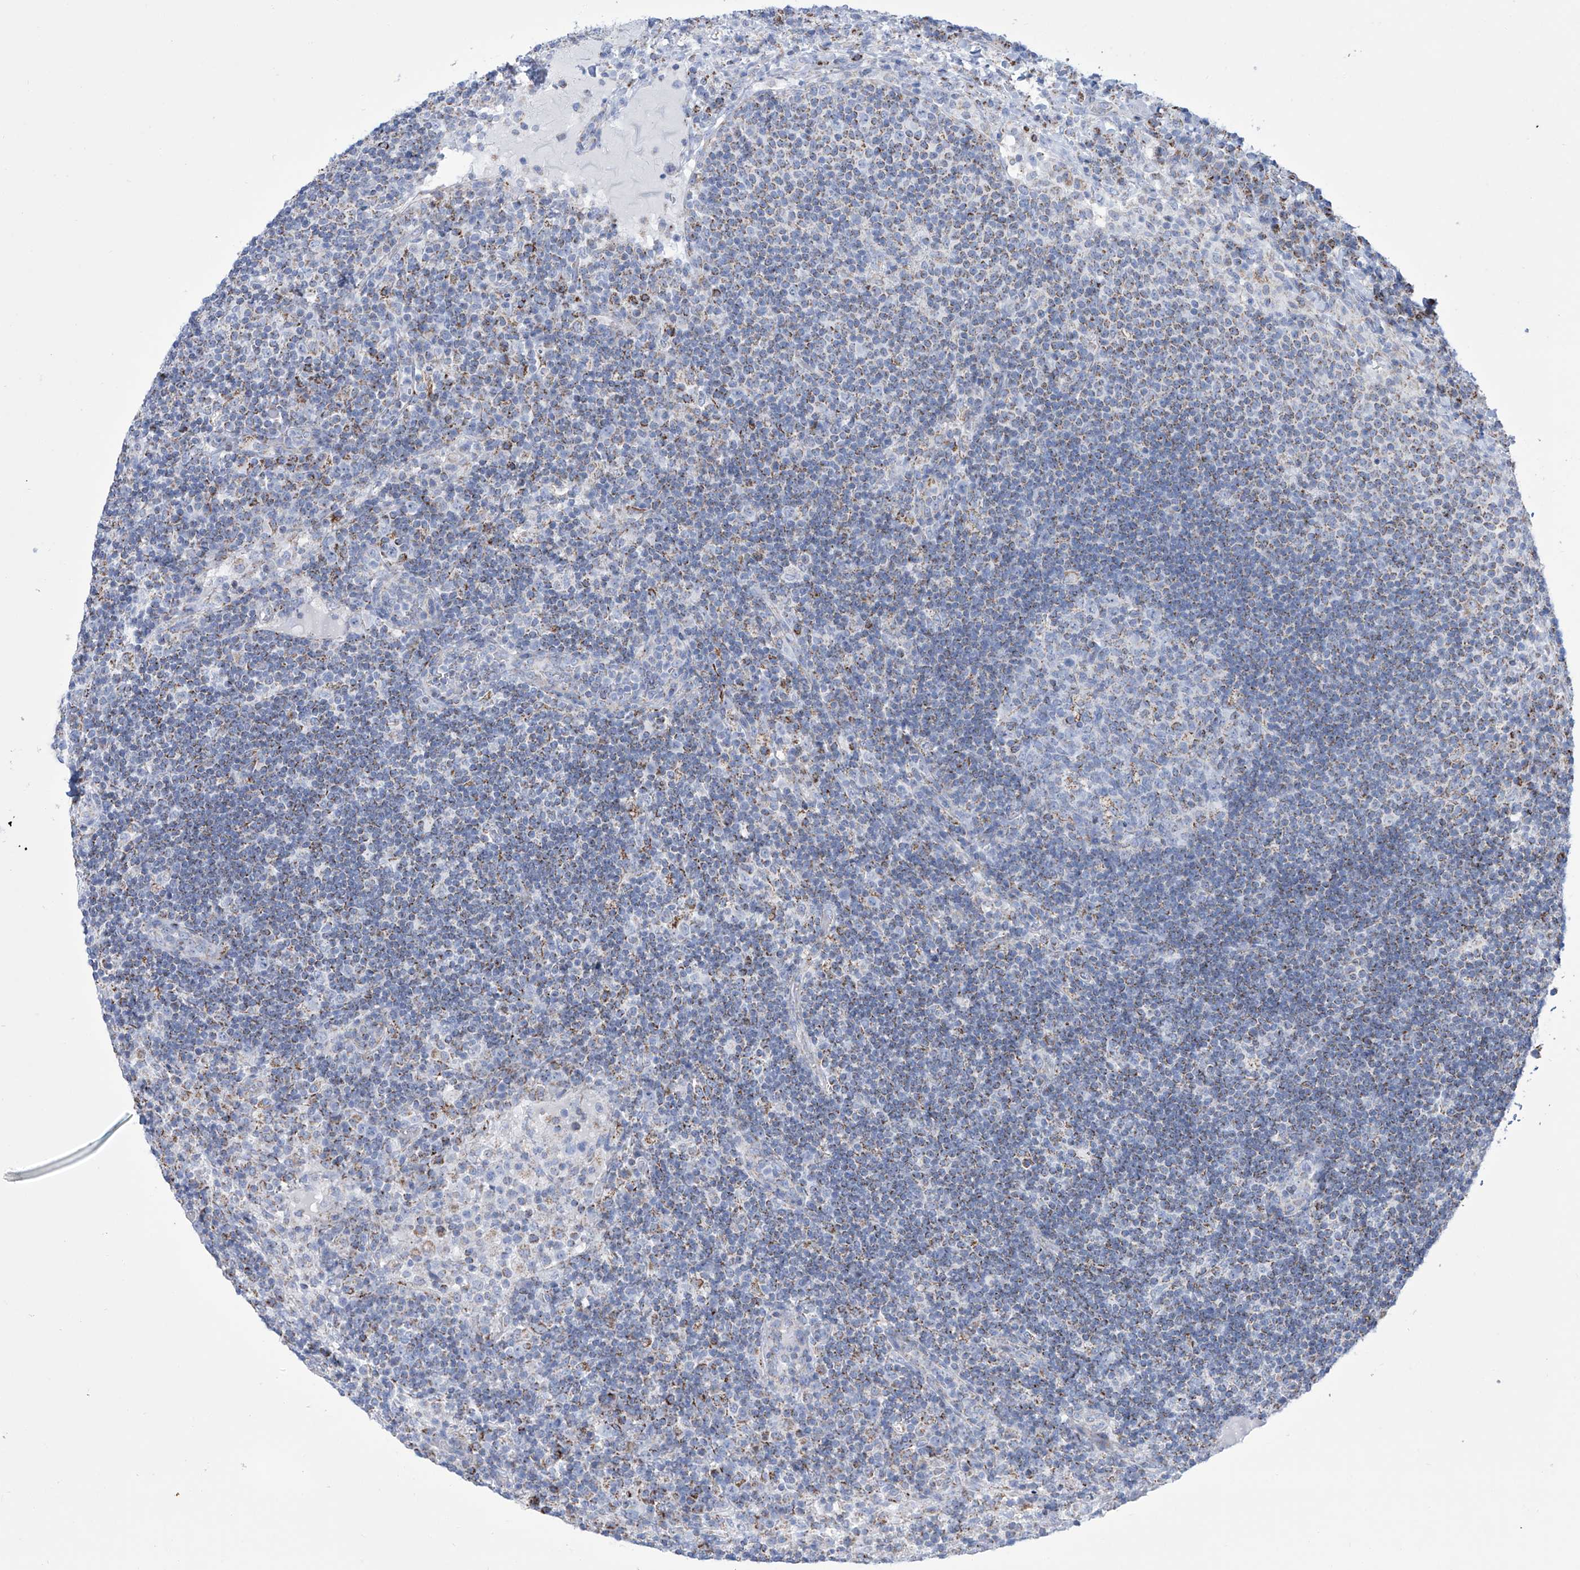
{"staining": {"intensity": "negative", "quantity": "none", "location": "none"}, "tissue": "lymph node", "cell_type": "Germinal center cells", "image_type": "normal", "snomed": [{"axis": "morphology", "description": "Normal tissue, NOS"}, {"axis": "topography", "description": "Lymph node"}], "caption": "Germinal center cells are negative for protein expression in benign human lymph node. (Brightfield microscopy of DAB immunohistochemistry at high magnification).", "gene": "ALDH6A1", "patient": {"sex": "female", "age": 53}}